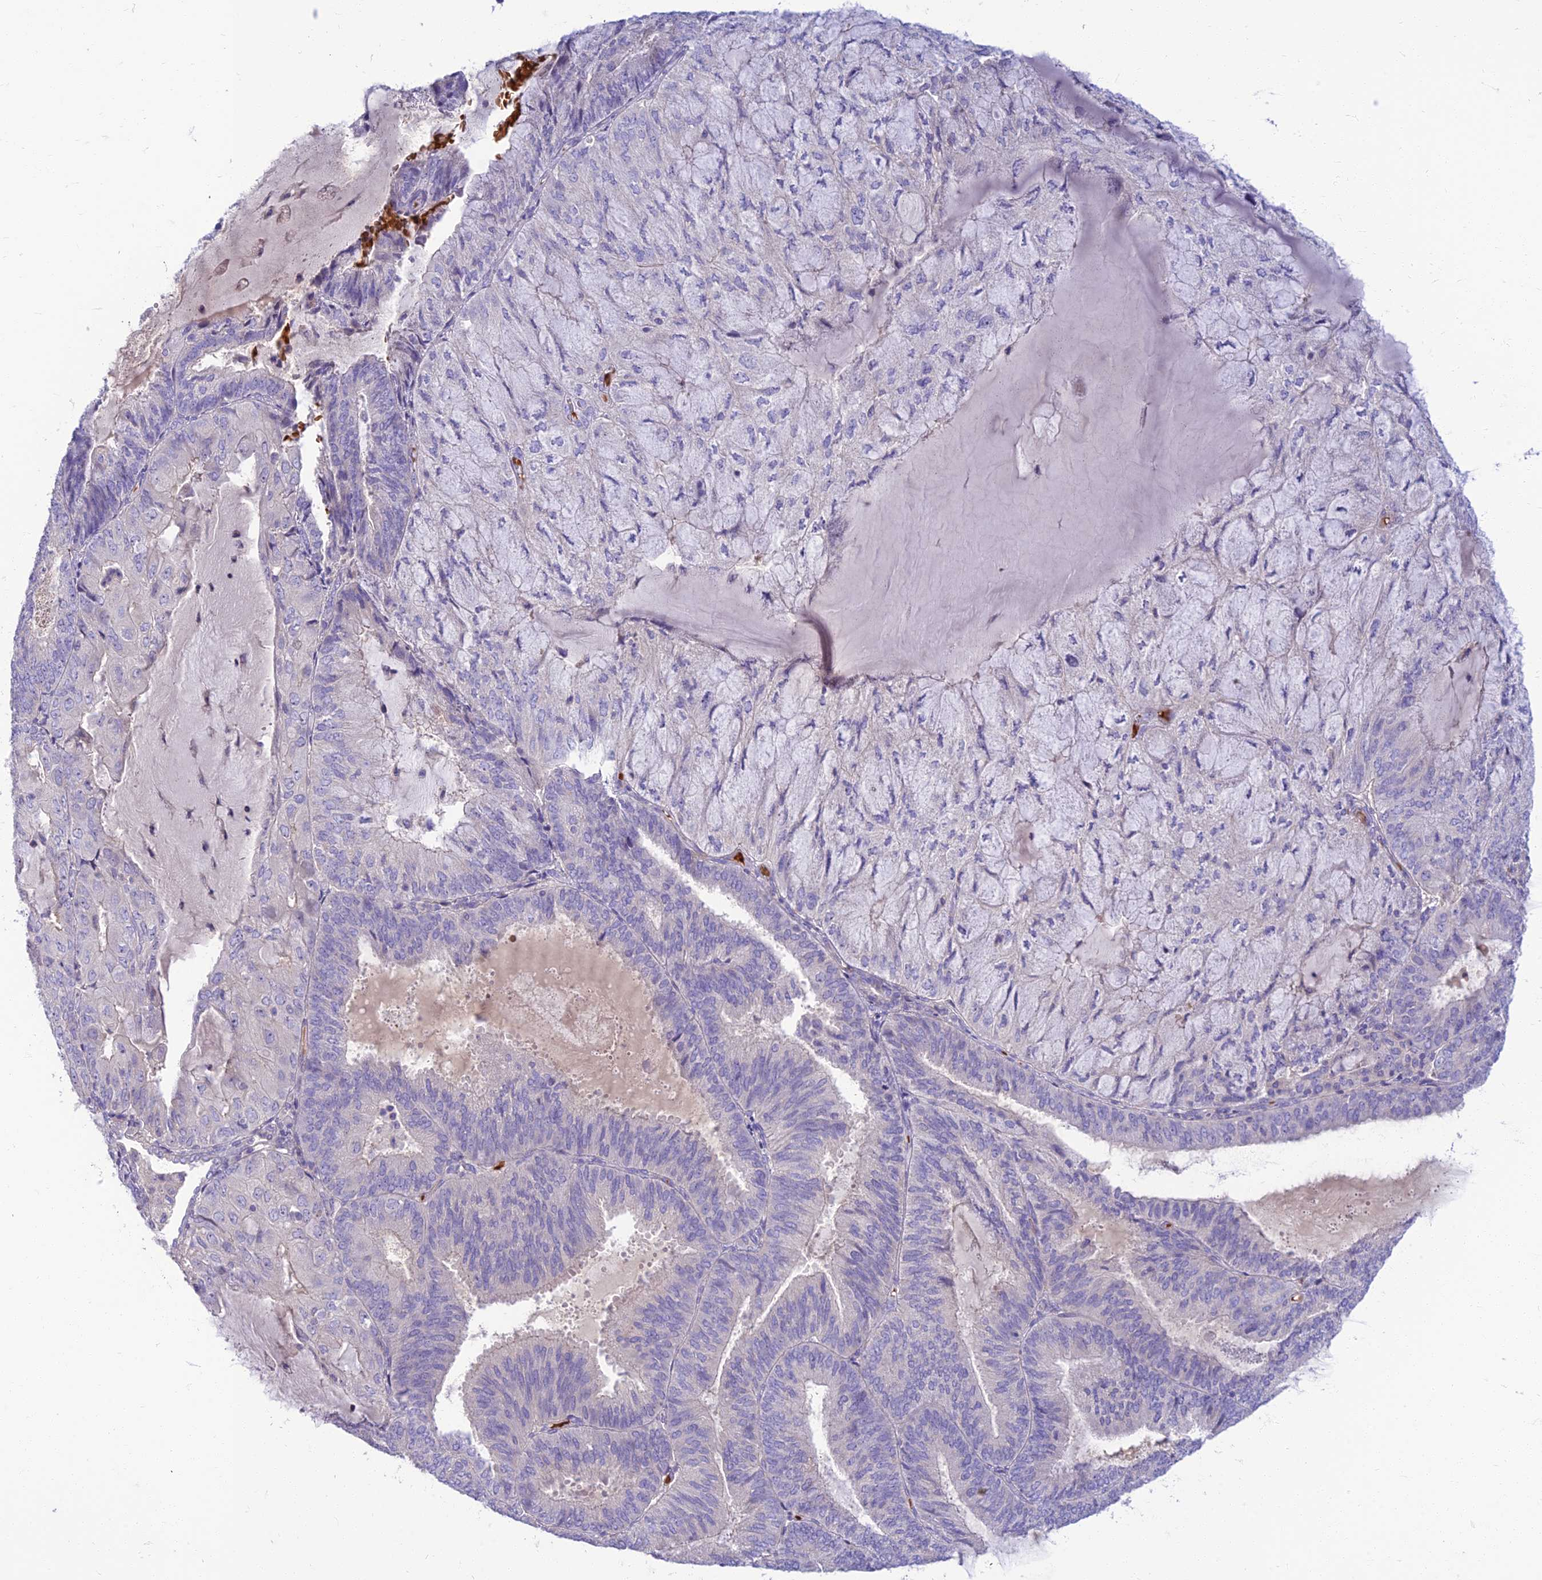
{"staining": {"intensity": "negative", "quantity": "none", "location": "none"}, "tissue": "endometrial cancer", "cell_type": "Tumor cells", "image_type": "cancer", "snomed": [{"axis": "morphology", "description": "Adenocarcinoma, NOS"}, {"axis": "topography", "description": "Endometrium"}], "caption": "Tumor cells are negative for brown protein staining in adenocarcinoma (endometrial).", "gene": "CLIP4", "patient": {"sex": "female", "age": 81}}